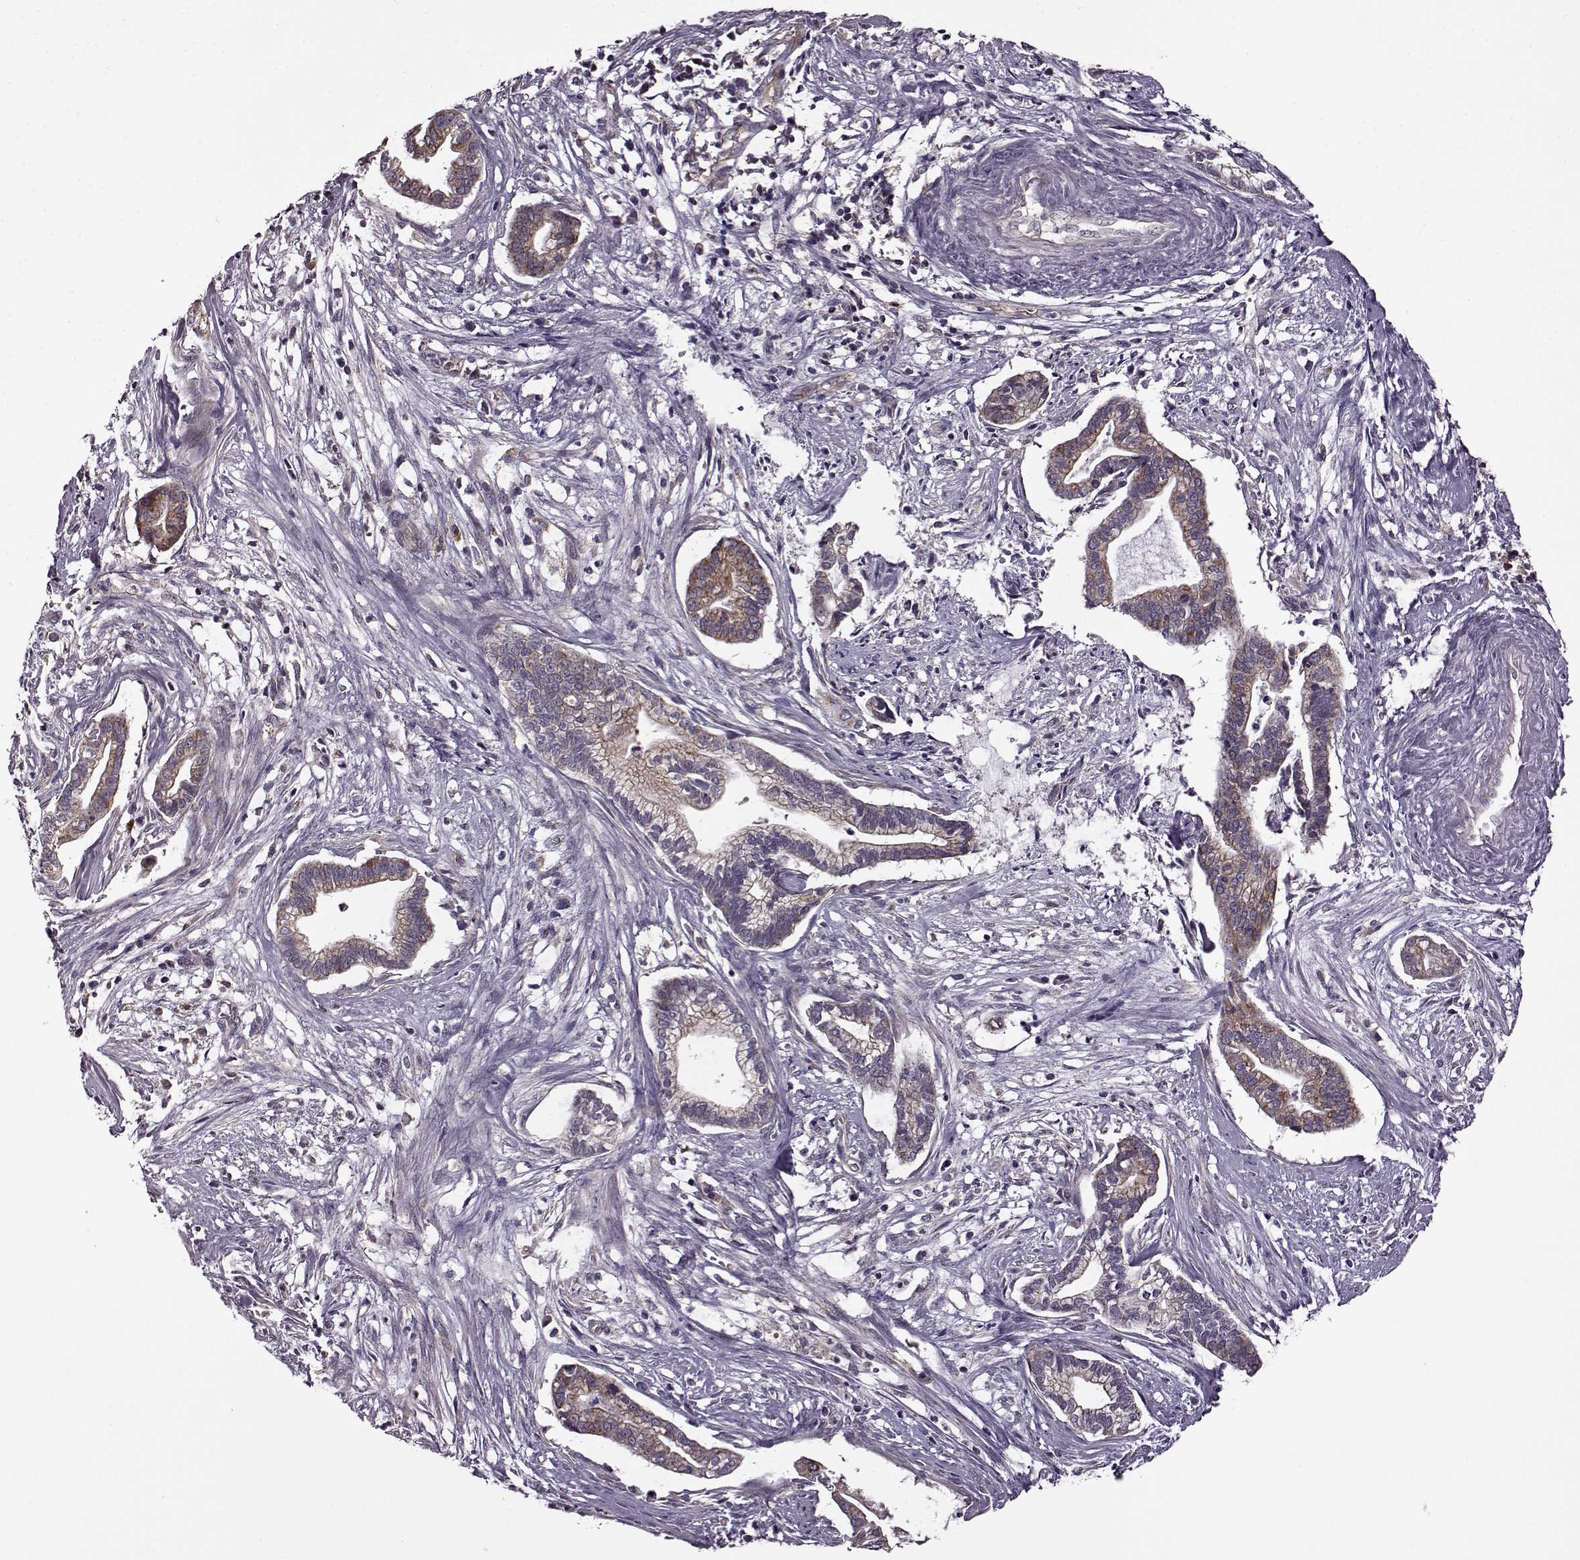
{"staining": {"intensity": "moderate", "quantity": ">75%", "location": "cytoplasmic/membranous"}, "tissue": "cervical cancer", "cell_type": "Tumor cells", "image_type": "cancer", "snomed": [{"axis": "morphology", "description": "Adenocarcinoma, NOS"}, {"axis": "topography", "description": "Cervix"}], "caption": "The immunohistochemical stain highlights moderate cytoplasmic/membranous positivity in tumor cells of cervical cancer (adenocarcinoma) tissue.", "gene": "MTSS1", "patient": {"sex": "female", "age": 62}}